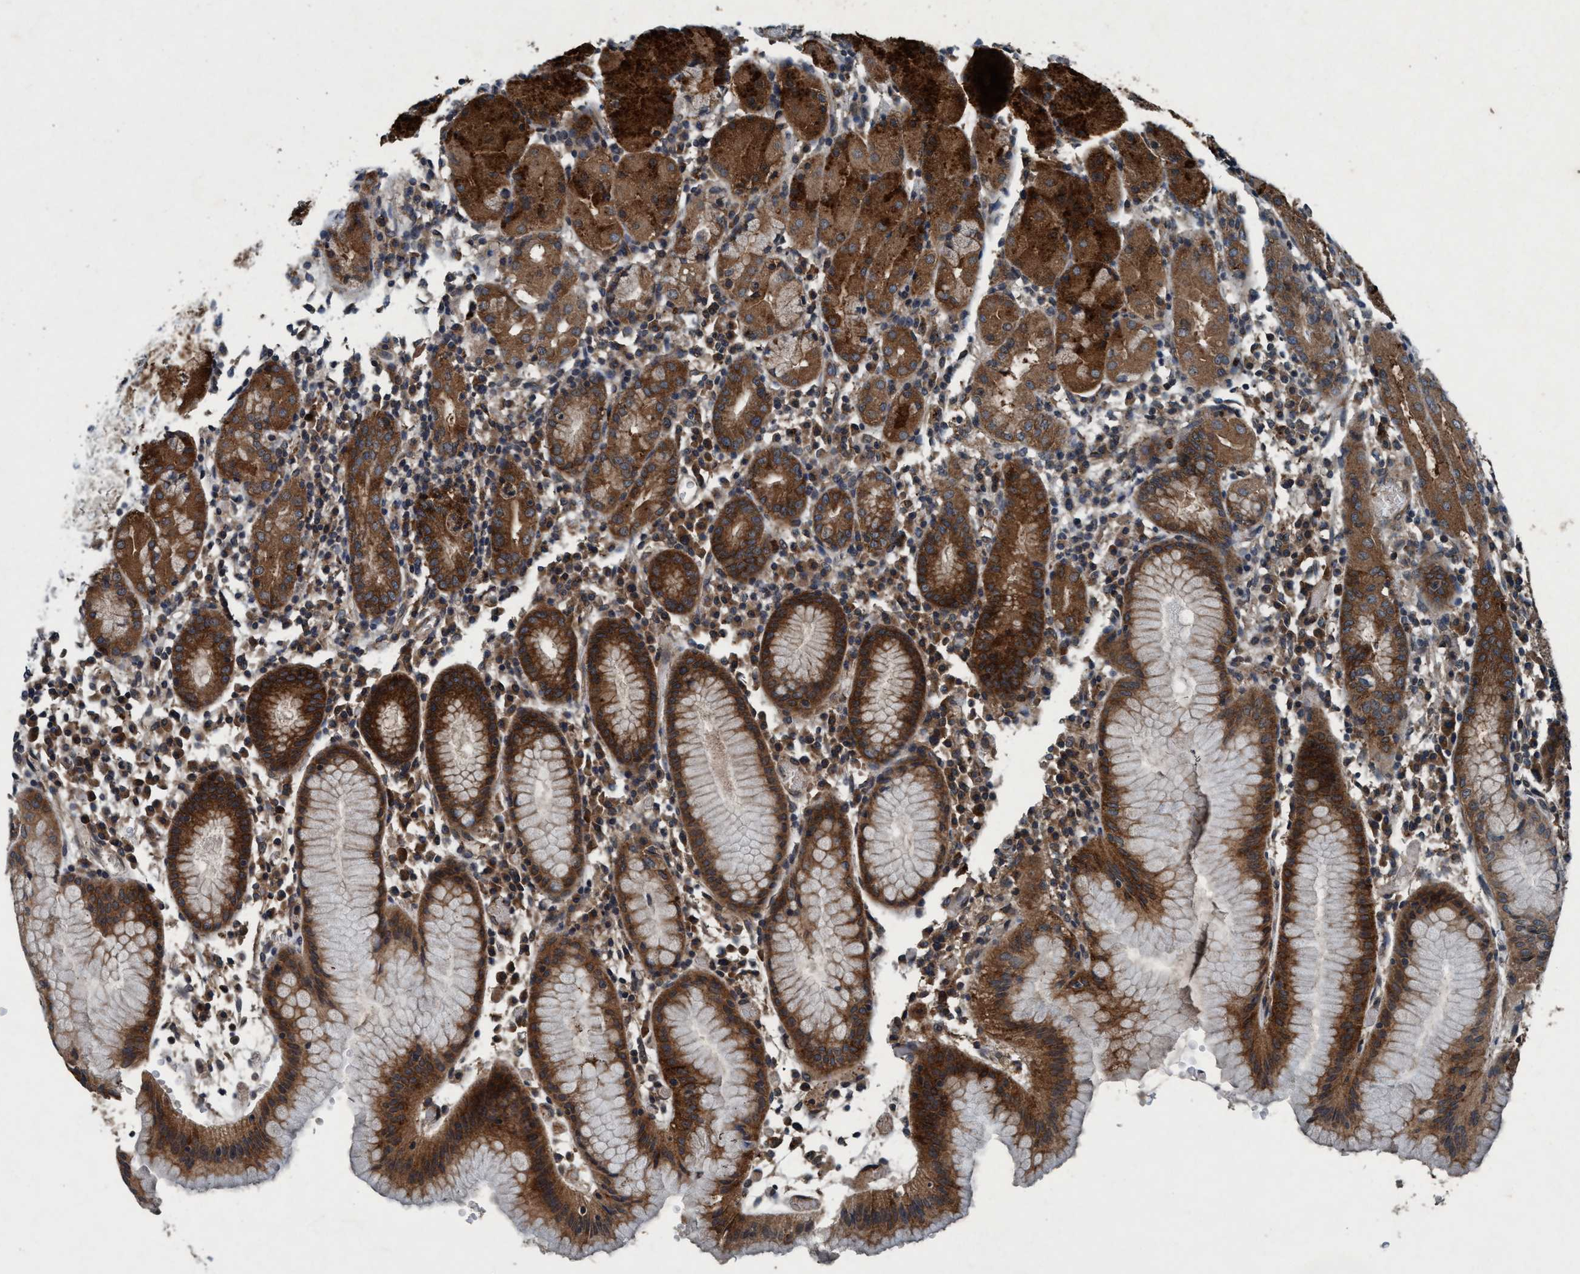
{"staining": {"intensity": "strong", "quantity": ">75%", "location": "cytoplasmic/membranous"}, "tissue": "stomach", "cell_type": "Glandular cells", "image_type": "normal", "snomed": [{"axis": "morphology", "description": "Normal tissue, NOS"}, {"axis": "topography", "description": "Stomach"}, {"axis": "topography", "description": "Stomach, lower"}], "caption": "Glandular cells demonstrate strong cytoplasmic/membranous positivity in about >75% of cells in unremarkable stomach.", "gene": "AKT1S1", "patient": {"sex": "female", "age": 75}}